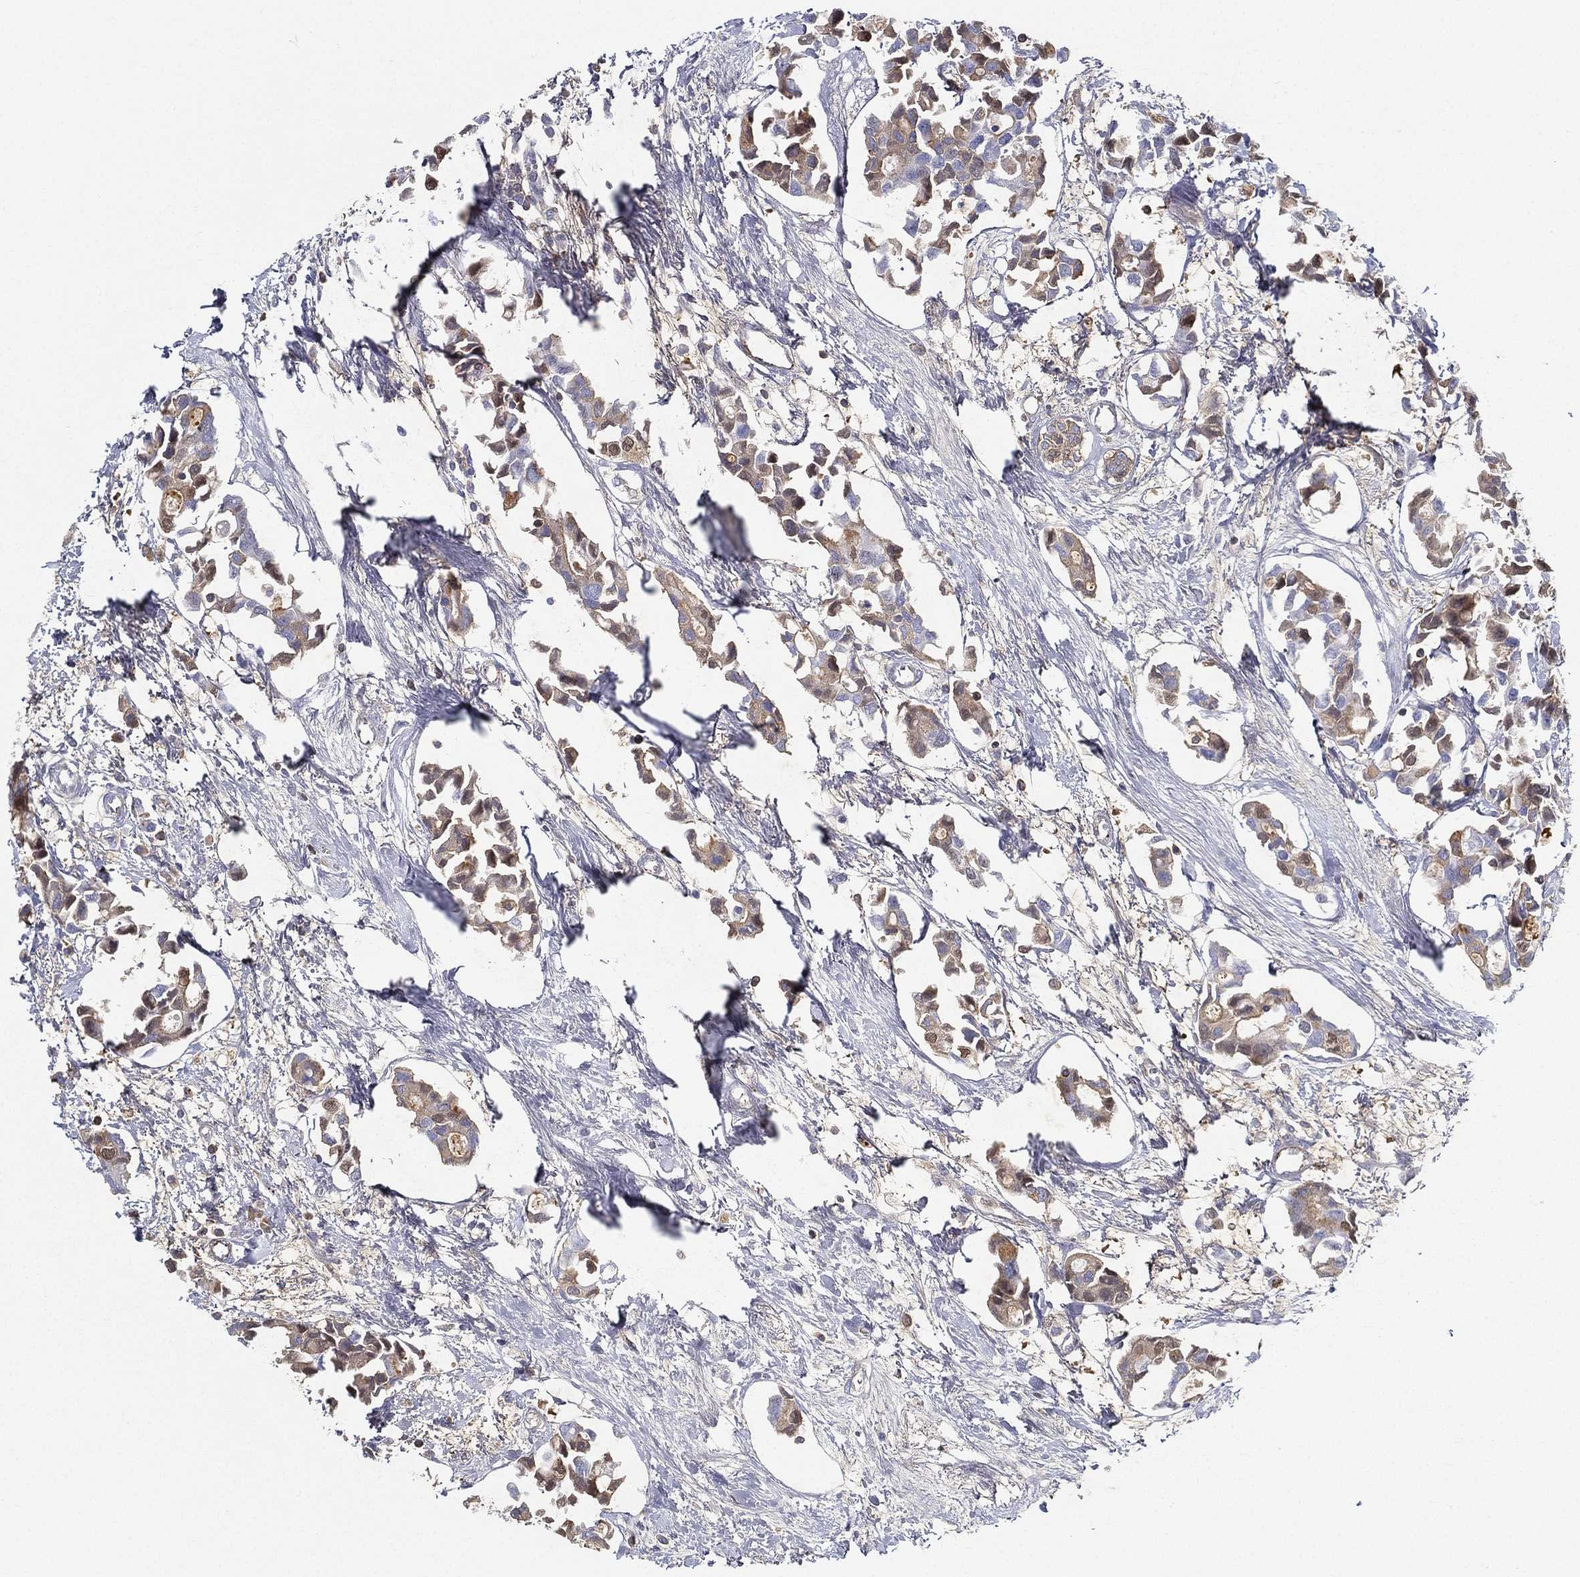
{"staining": {"intensity": "moderate", "quantity": "<25%", "location": "cytoplasmic/membranous"}, "tissue": "breast cancer", "cell_type": "Tumor cells", "image_type": "cancer", "snomed": [{"axis": "morphology", "description": "Duct carcinoma"}, {"axis": "topography", "description": "Breast"}], "caption": "IHC staining of breast cancer (intraductal carcinoma), which exhibits low levels of moderate cytoplasmic/membranous positivity in about <25% of tumor cells indicating moderate cytoplasmic/membranous protein expression. The staining was performed using DAB (3,3'-diaminobenzidine) (brown) for protein detection and nuclei were counterstained in hematoxylin (blue).", "gene": "IFNB1", "patient": {"sex": "female", "age": 83}}